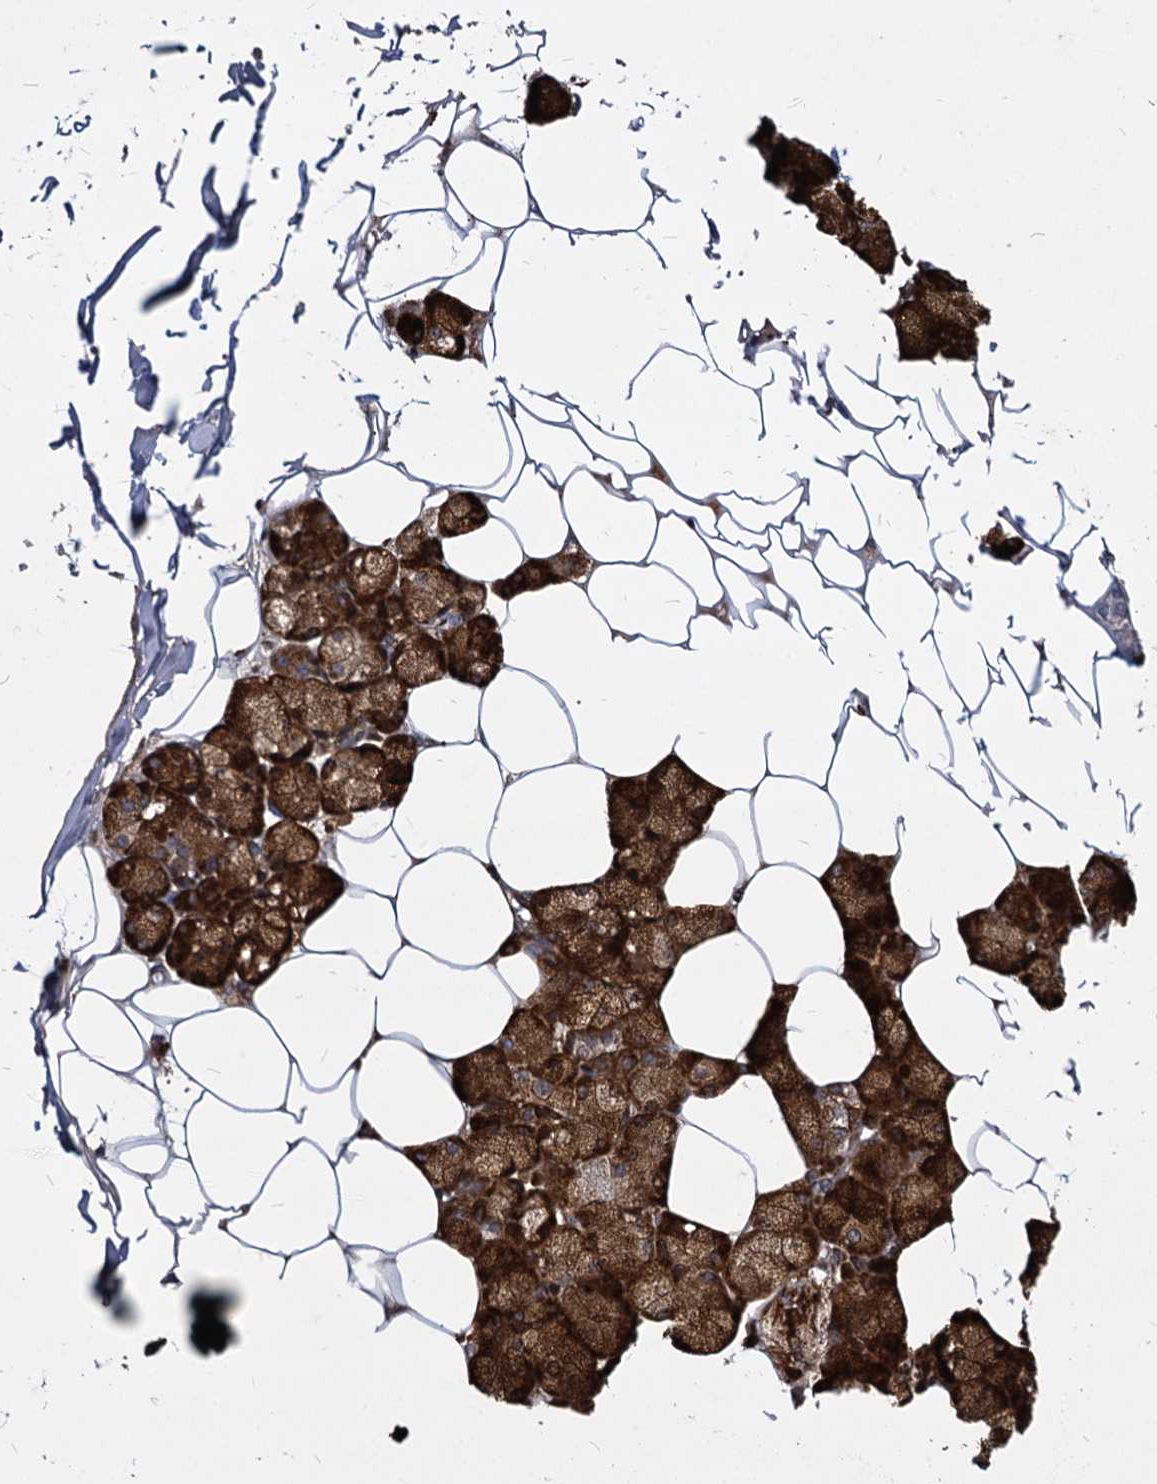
{"staining": {"intensity": "strong", "quantity": "25%-75%", "location": "cytoplasmic/membranous"}, "tissue": "salivary gland", "cell_type": "Glandular cells", "image_type": "normal", "snomed": [{"axis": "morphology", "description": "Normal tissue, NOS"}, {"axis": "topography", "description": "Salivary gland"}], "caption": "Protein staining of normal salivary gland shows strong cytoplasmic/membranous positivity in about 25%-75% of glandular cells. Immunohistochemistry (ihc) stains the protein of interest in brown and the nuclei are stained blue.", "gene": "C11orf86", "patient": {"sex": "male", "age": 62}}